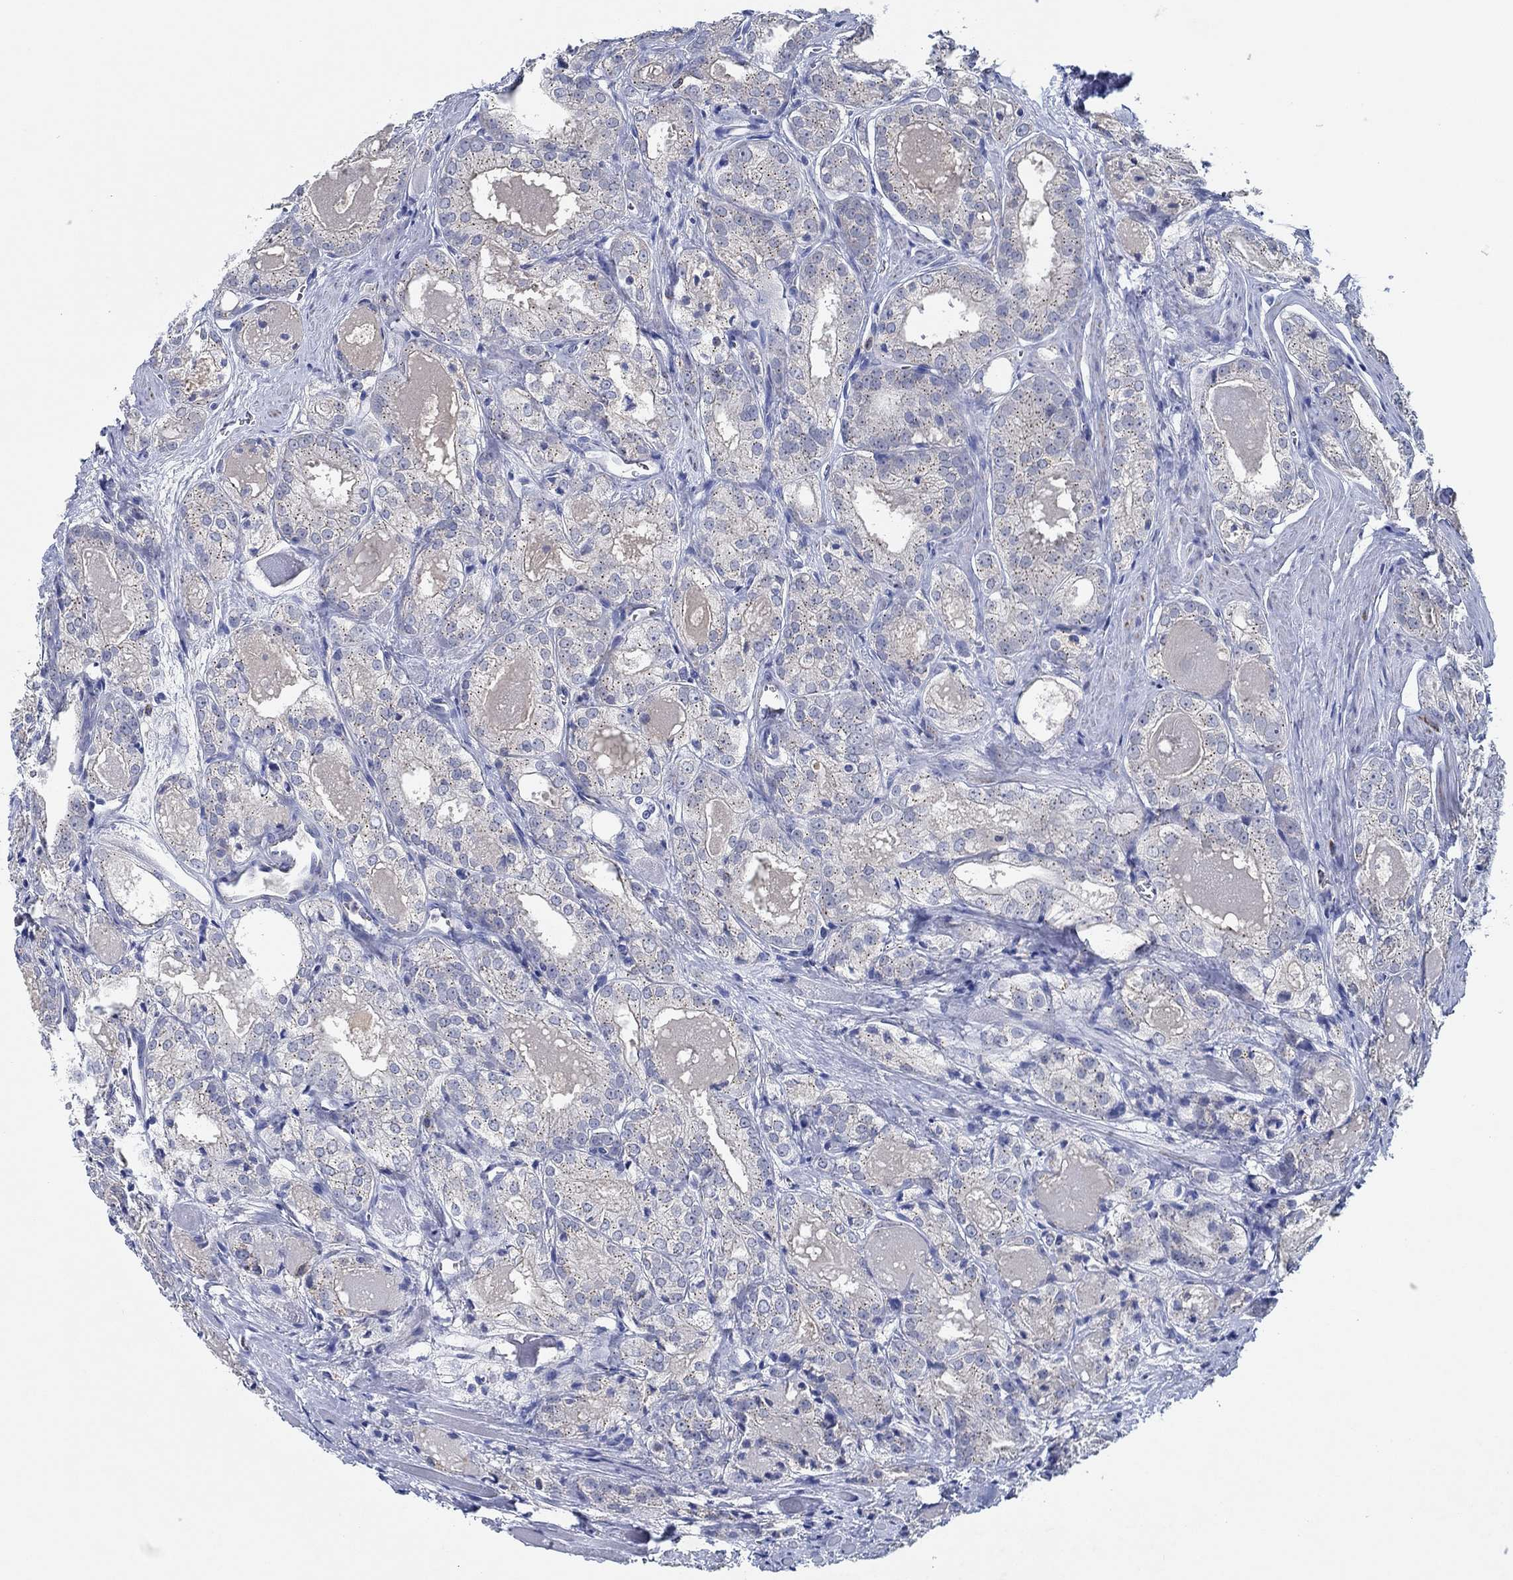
{"staining": {"intensity": "negative", "quantity": "none", "location": "none"}, "tissue": "prostate cancer", "cell_type": "Tumor cells", "image_type": "cancer", "snomed": [{"axis": "morphology", "description": "Adenocarcinoma, NOS"}, {"axis": "morphology", "description": "Adenocarcinoma, High grade"}, {"axis": "topography", "description": "Prostate"}], "caption": "Micrograph shows no significant protein positivity in tumor cells of prostate cancer.", "gene": "CPM", "patient": {"sex": "male", "age": 70}}